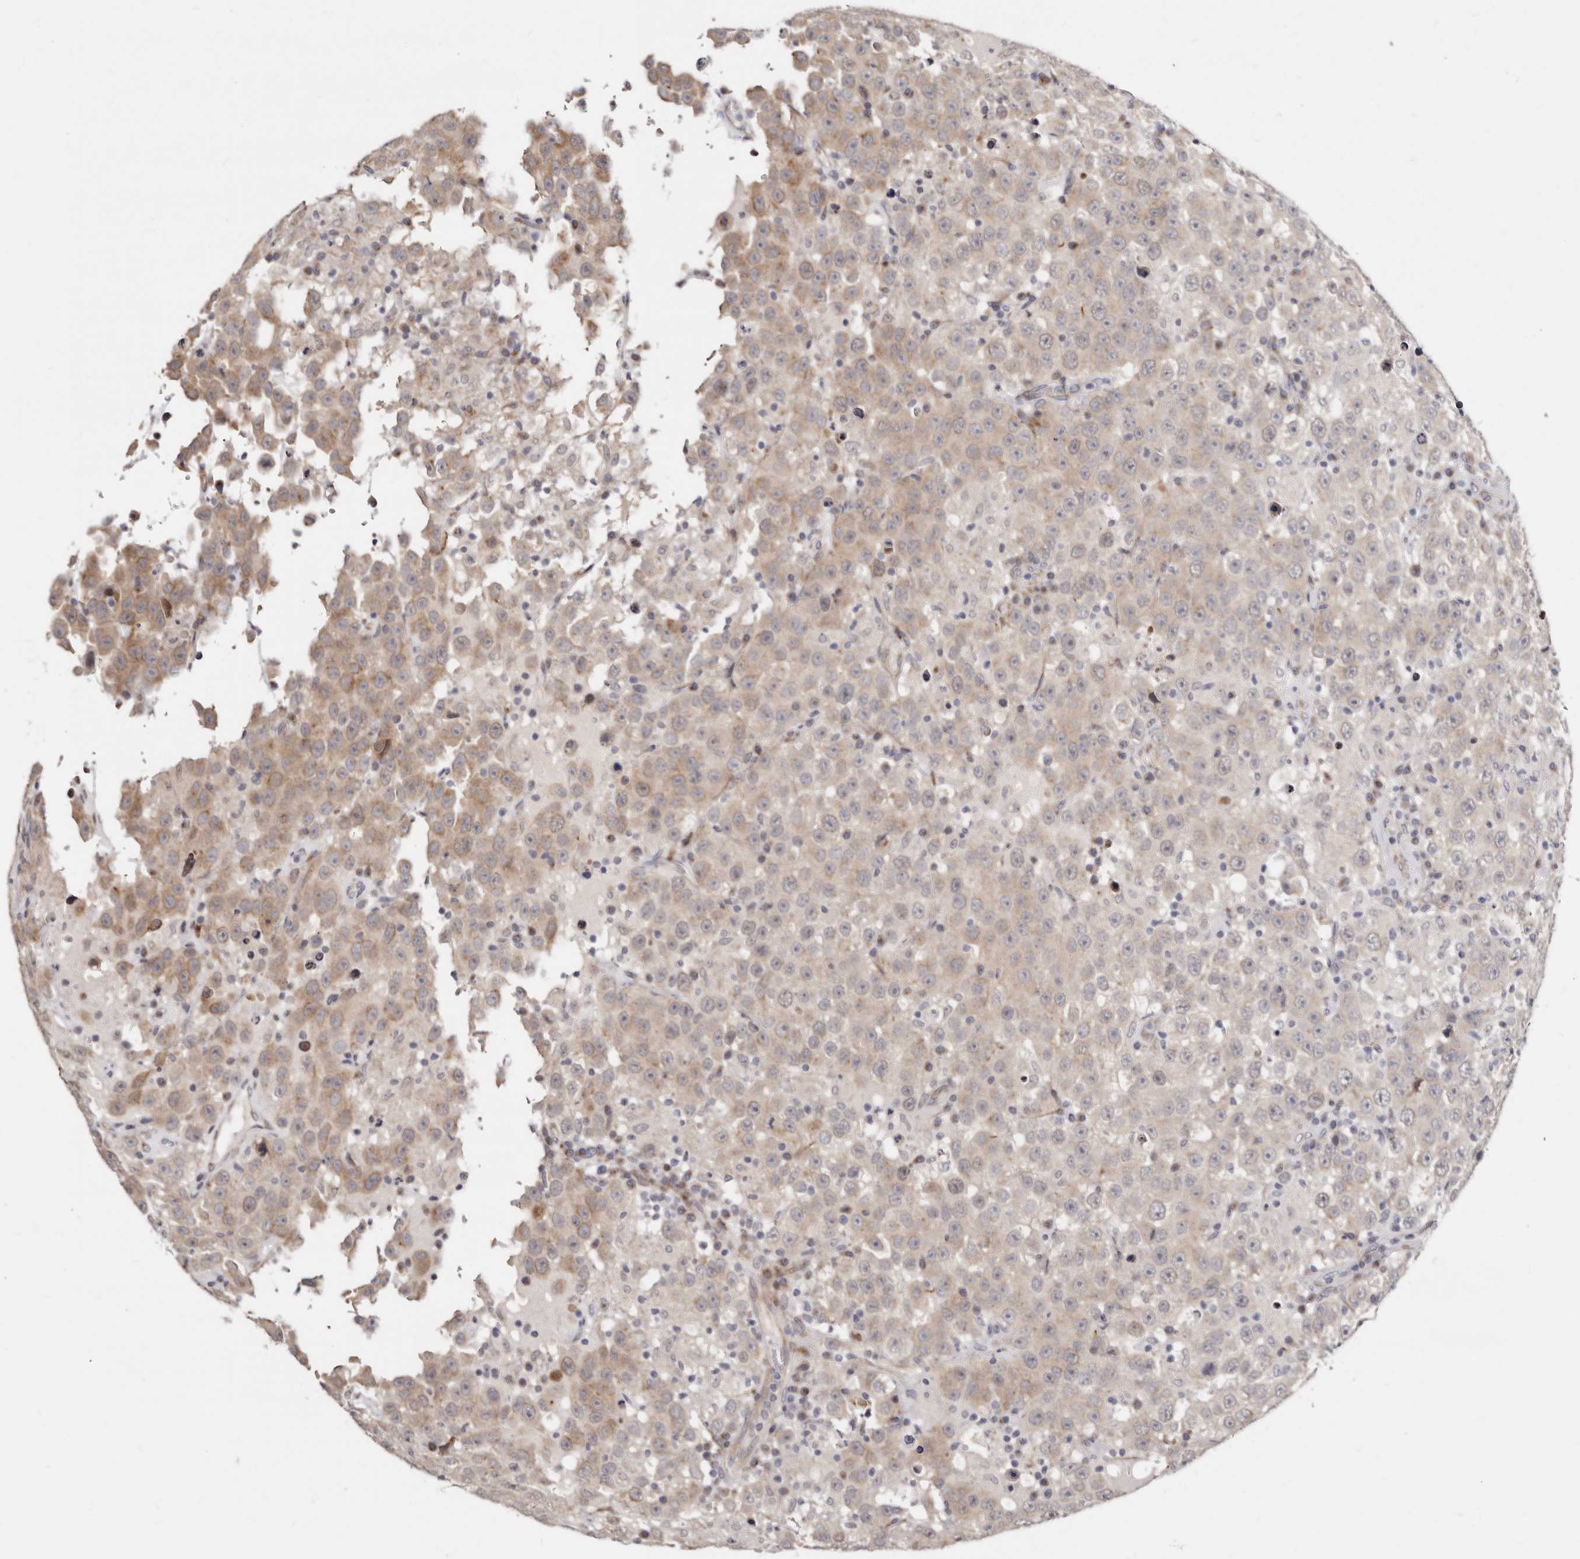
{"staining": {"intensity": "weak", "quantity": "<25%", "location": "cytoplasmic/membranous"}, "tissue": "testis cancer", "cell_type": "Tumor cells", "image_type": "cancer", "snomed": [{"axis": "morphology", "description": "Seminoma, NOS"}, {"axis": "topography", "description": "Testis"}], "caption": "High power microscopy image of an immunohistochemistry photomicrograph of testis cancer, revealing no significant staining in tumor cells.", "gene": "KLHL4", "patient": {"sex": "male", "age": 41}}